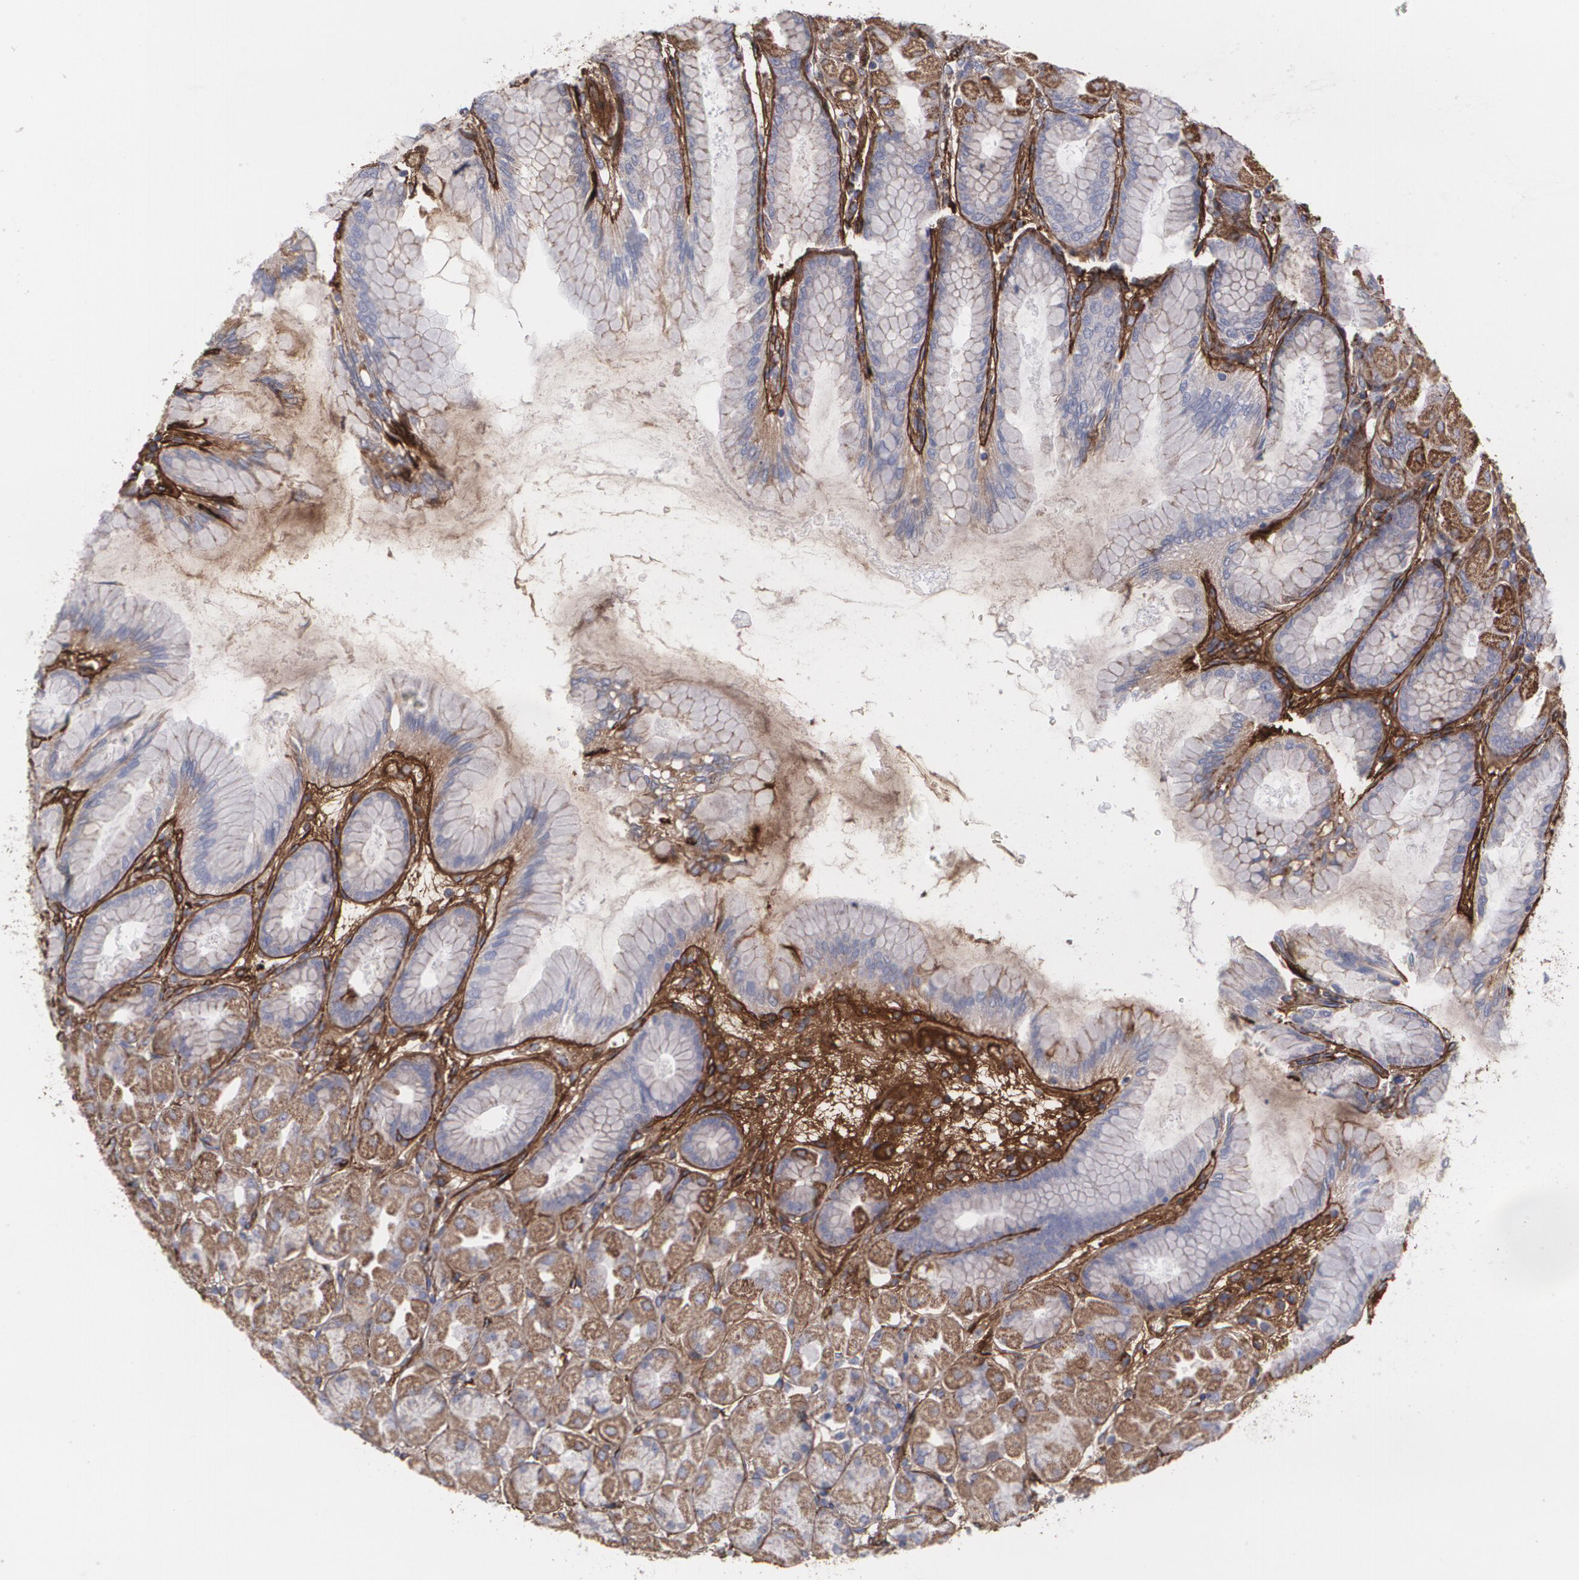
{"staining": {"intensity": "moderate", "quantity": ">75%", "location": "cytoplasmic/membranous"}, "tissue": "stomach", "cell_type": "Glandular cells", "image_type": "normal", "snomed": [{"axis": "morphology", "description": "Normal tissue, NOS"}, {"axis": "topography", "description": "Stomach, upper"}], "caption": "Immunohistochemical staining of benign stomach shows medium levels of moderate cytoplasmic/membranous expression in about >75% of glandular cells.", "gene": "FBLN1", "patient": {"sex": "female", "age": 56}}